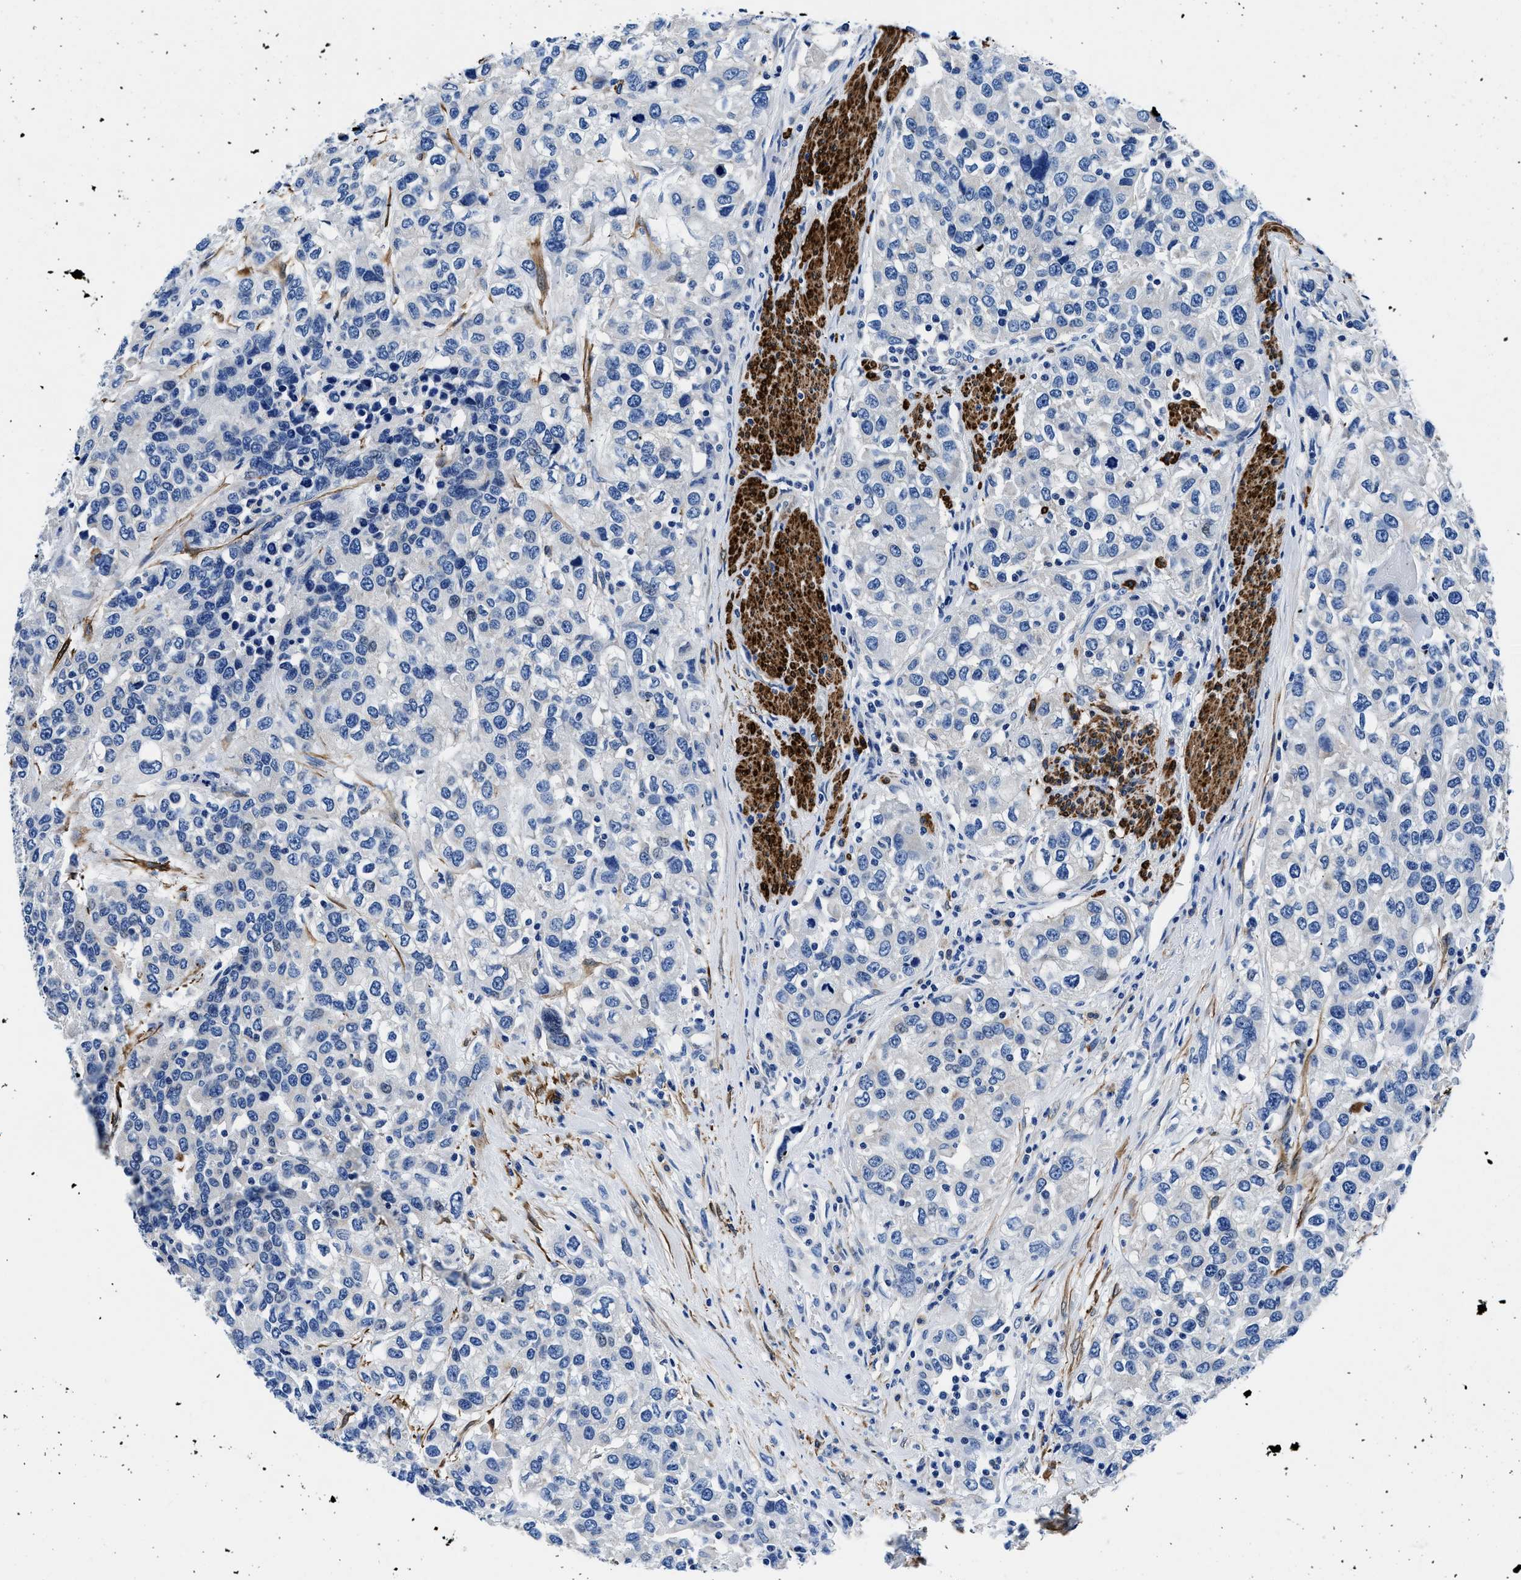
{"staining": {"intensity": "negative", "quantity": "none", "location": "none"}, "tissue": "urothelial cancer", "cell_type": "Tumor cells", "image_type": "cancer", "snomed": [{"axis": "morphology", "description": "Urothelial carcinoma, High grade"}, {"axis": "topography", "description": "Urinary bladder"}], "caption": "Immunohistochemistry image of human urothelial cancer stained for a protein (brown), which displays no positivity in tumor cells. (DAB (3,3'-diaminobenzidine) IHC visualized using brightfield microscopy, high magnification).", "gene": "TEX261", "patient": {"sex": "female", "age": 80}}